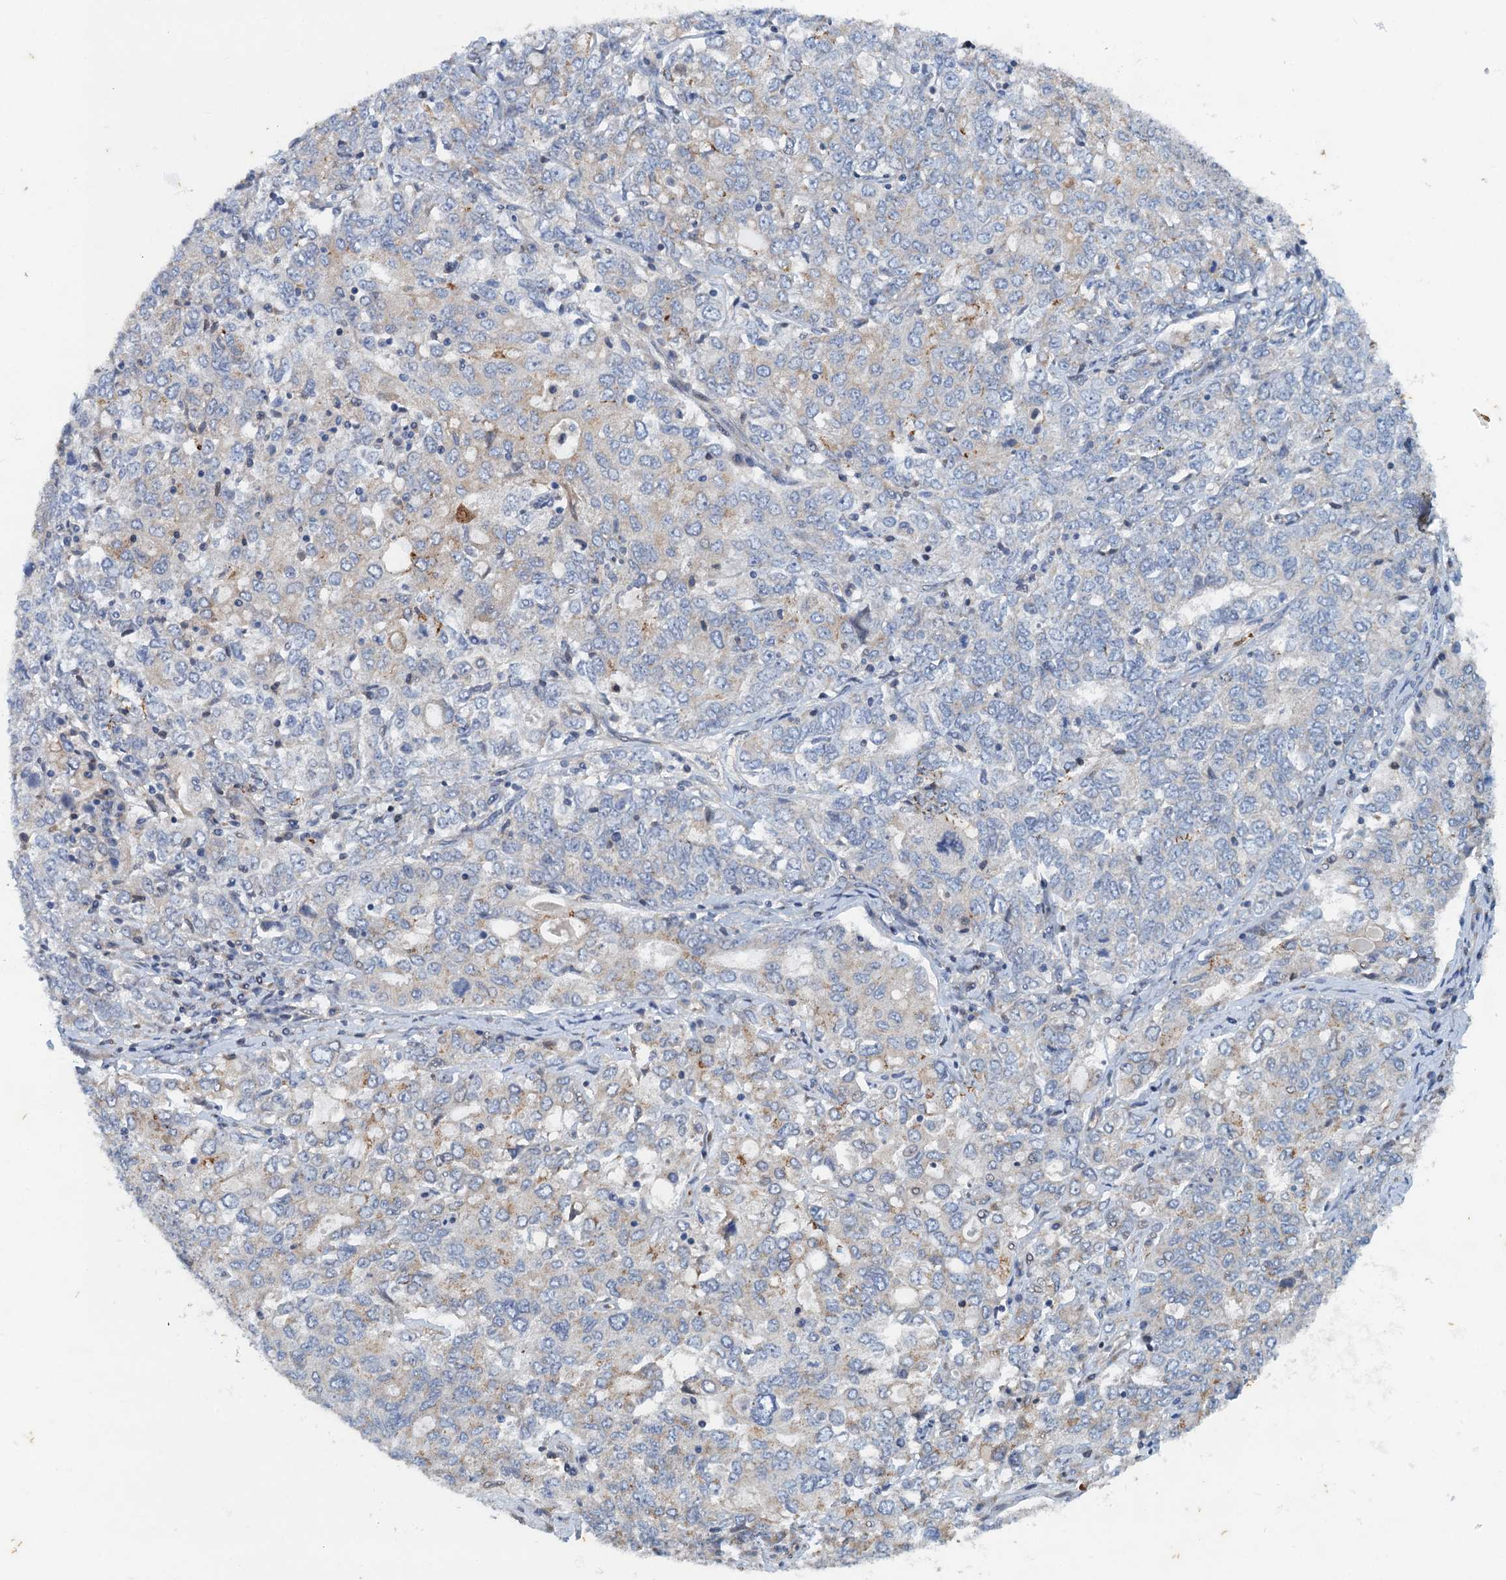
{"staining": {"intensity": "weak", "quantity": "<25%", "location": "cytoplasmic/membranous"}, "tissue": "ovarian cancer", "cell_type": "Tumor cells", "image_type": "cancer", "snomed": [{"axis": "morphology", "description": "Carcinoma, endometroid"}, {"axis": "topography", "description": "Ovary"}], "caption": "This is an immunohistochemistry (IHC) photomicrograph of human ovarian cancer (endometroid carcinoma). There is no positivity in tumor cells.", "gene": "NBEA", "patient": {"sex": "female", "age": 62}}